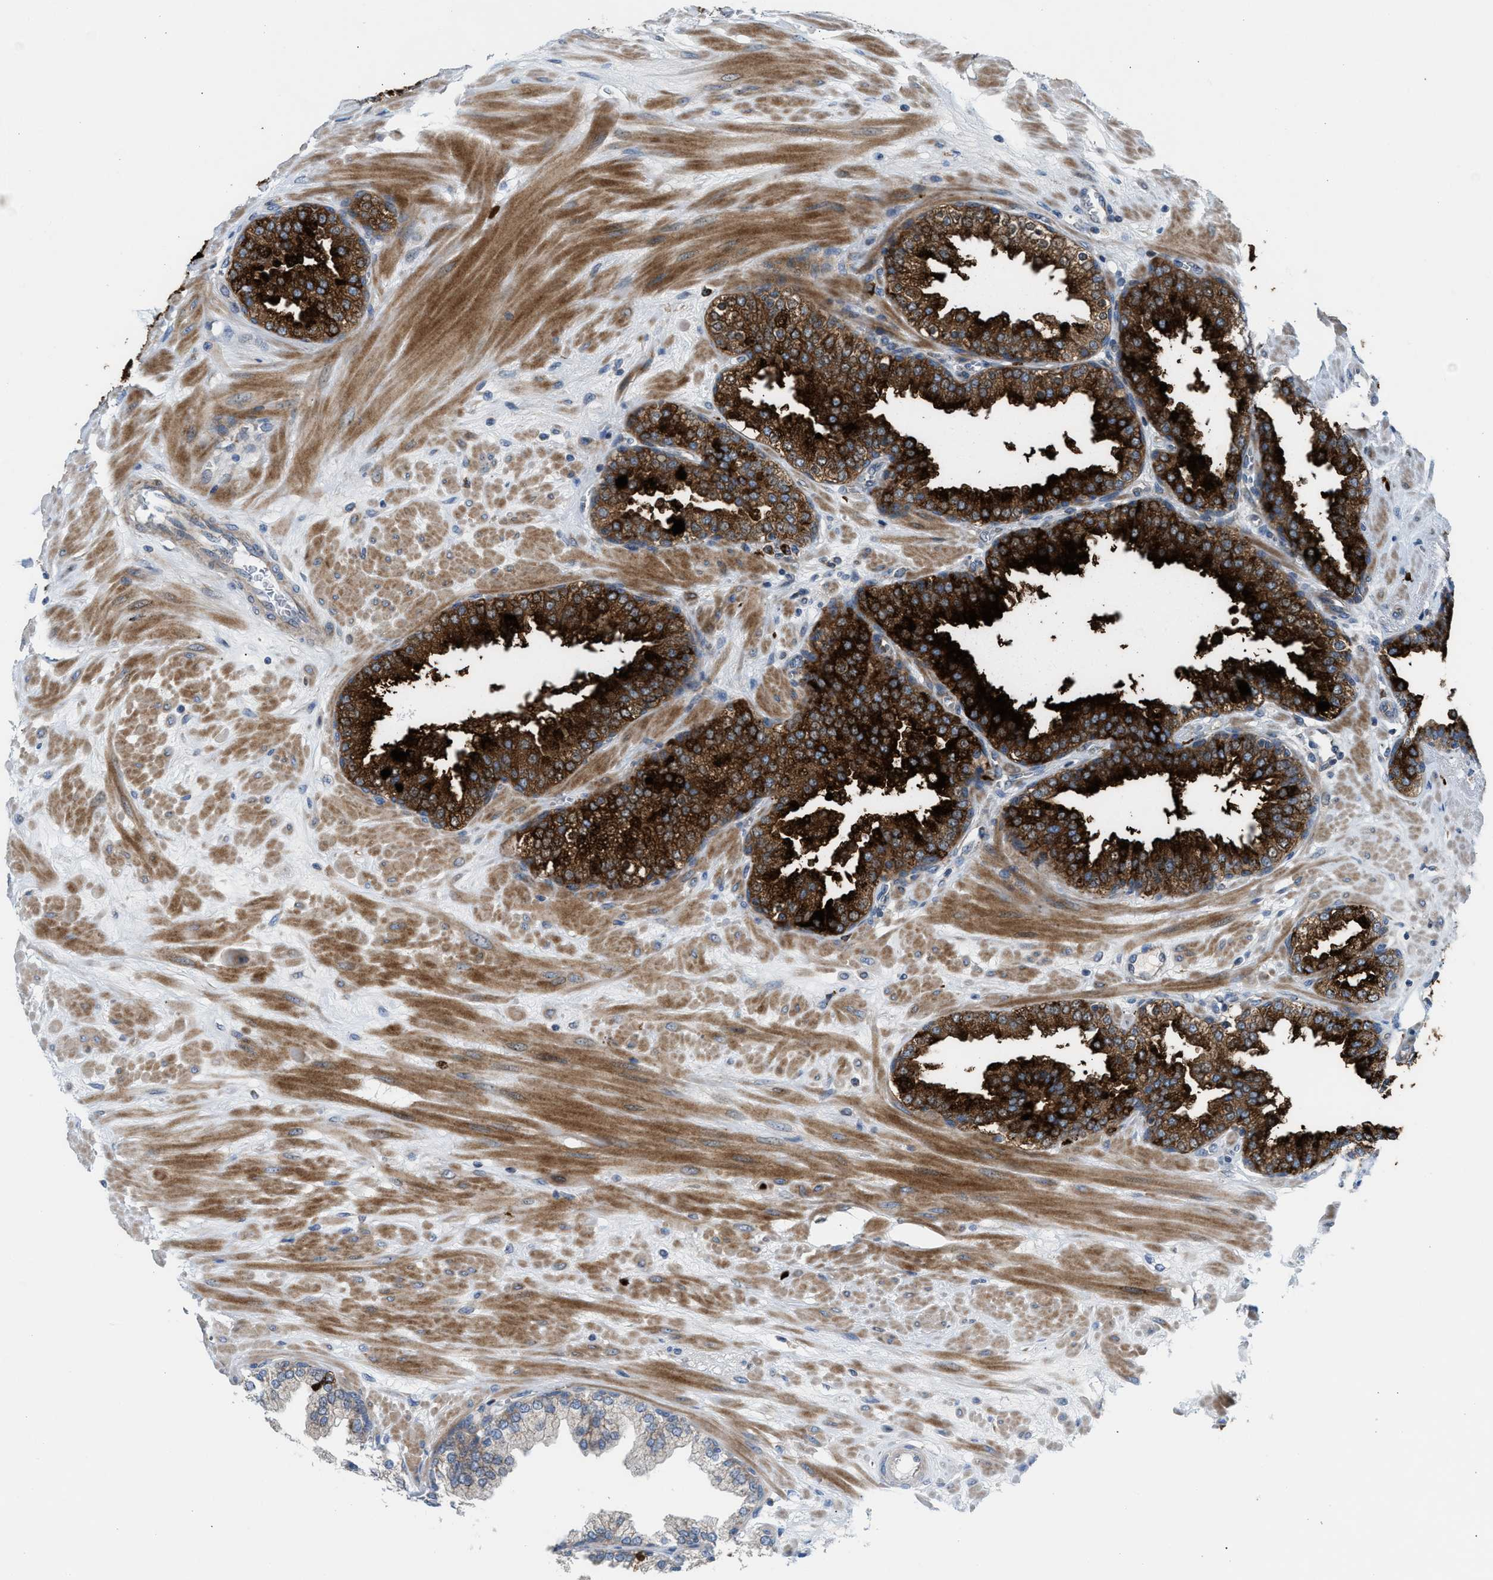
{"staining": {"intensity": "strong", "quantity": "<25%", "location": "cytoplasmic/membranous"}, "tissue": "prostate", "cell_type": "Glandular cells", "image_type": "normal", "snomed": [{"axis": "morphology", "description": "Normal tissue, NOS"}, {"axis": "topography", "description": "Prostate"}], "caption": "Protein expression analysis of unremarkable prostate reveals strong cytoplasmic/membranous positivity in about <25% of glandular cells. Immunohistochemistry stains the protein of interest in brown and the nuclei are stained blue.", "gene": "TPH1", "patient": {"sex": "male", "age": 51}}